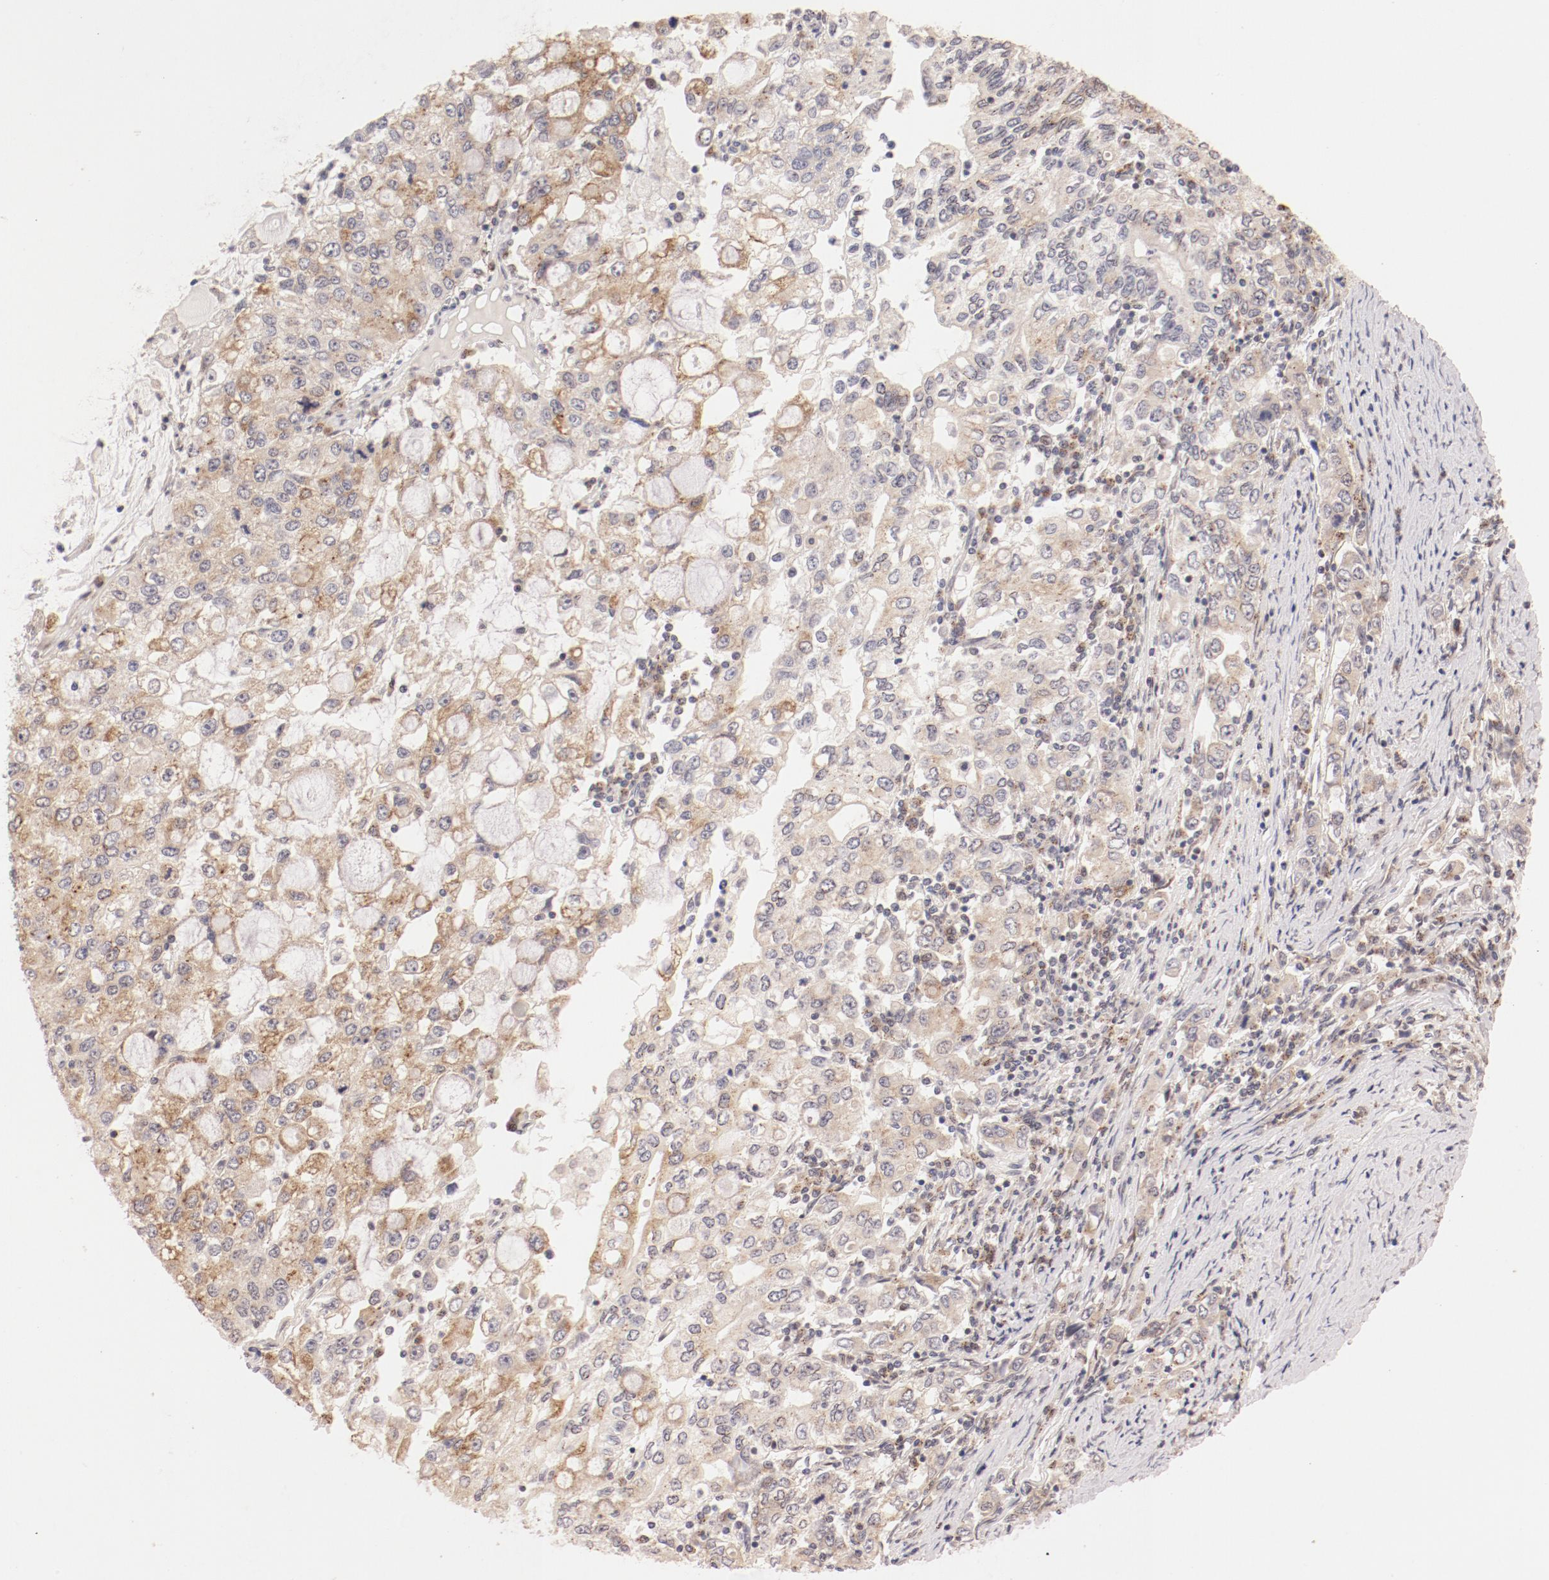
{"staining": {"intensity": "weak", "quantity": "<25%", "location": "cytoplasmic/membranous"}, "tissue": "stomach cancer", "cell_type": "Tumor cells", "image_type": "cancer", "snomed": [{"axis": "morphology", "description": "Adenocarcinoma, NOS"}, {"axis": "topography", "description": "Stomach, lower"}], "caption": "Tumor cells are negative for brown protein staining in stomach adenocarcinoma.", "gene": "RPL12", "patient": {"sex": "female", "age": 72}}